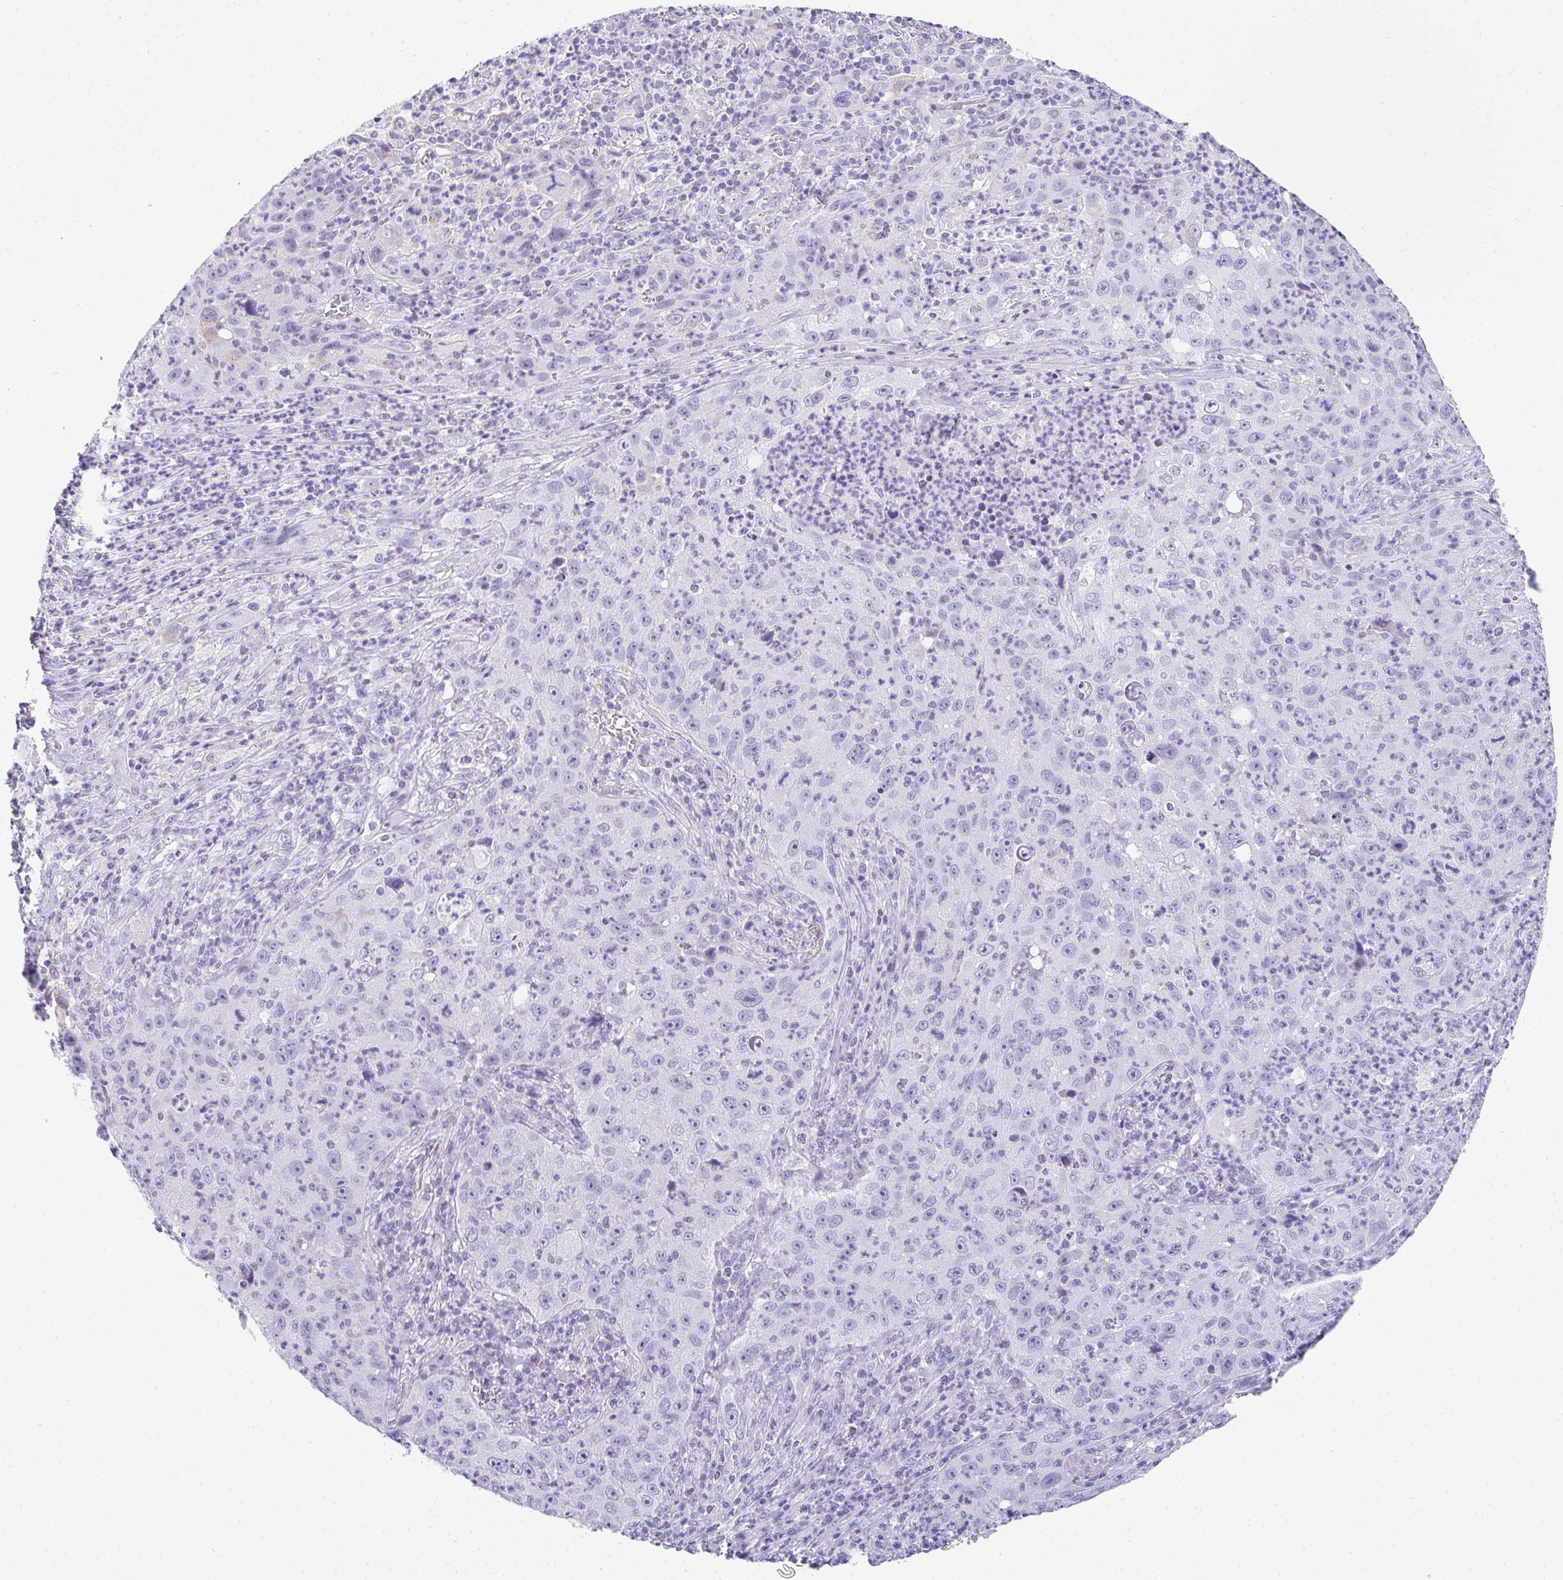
{"staining": {"intensity": "negative", "quantity": "none", "location": "none"}, "tissue": "lung cancer", "cell_type": "Tumor cells", "image_type": "cancer", "snomed": [{"axis": "morphology", "description": "Squamous cell carcinoma, NOS"}, {"axis": "topography", "description": "Lung"}], "caption": "Tumor cells are negative for brown protein staining in squamous cell carcinoma (lung).", "gene": "RLF", "patient": {"sex": "male", "age": 71}}